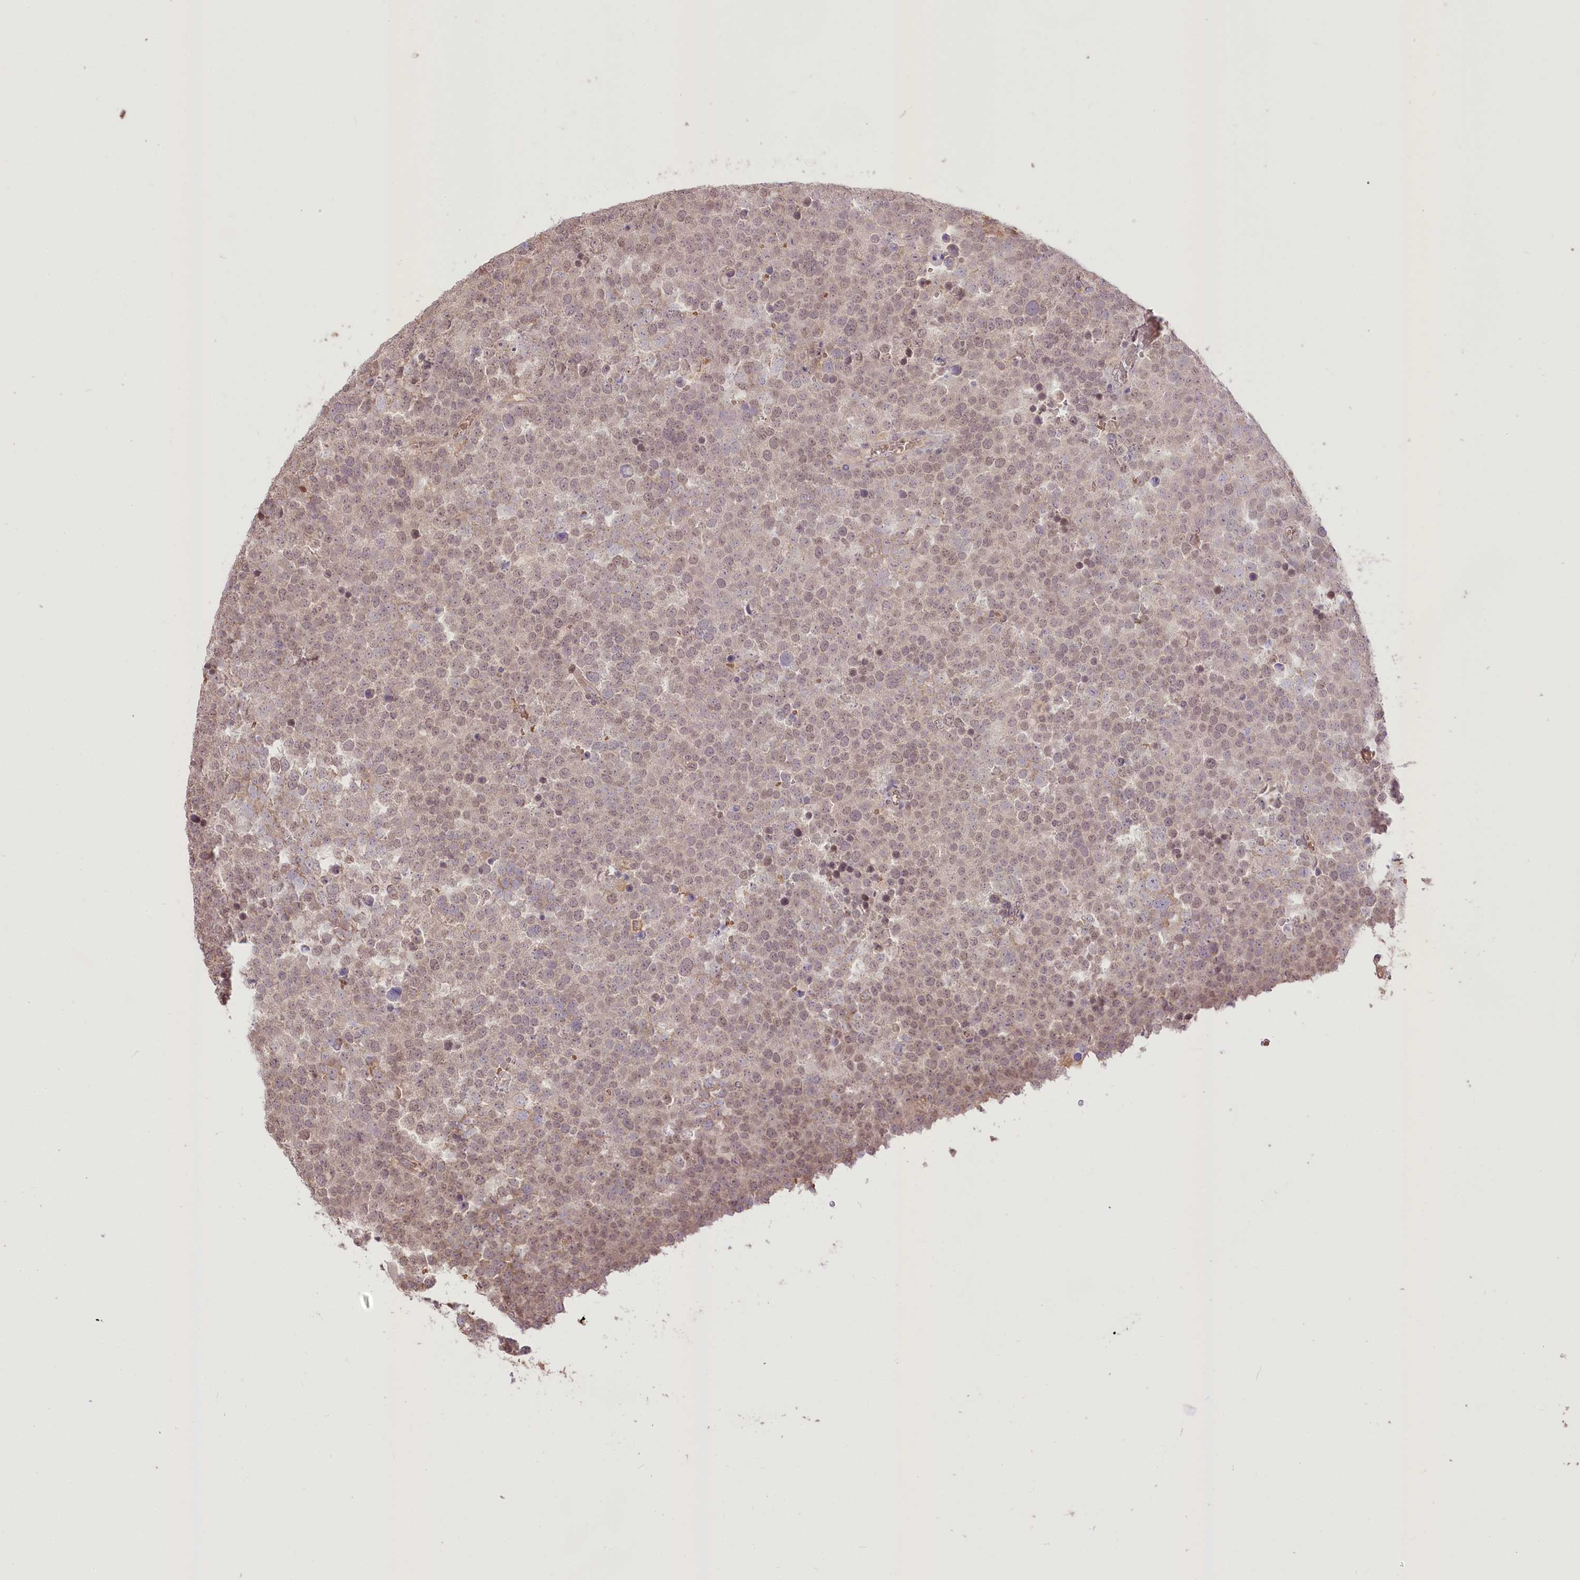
{"staining": {"intensity": "weak", "quantity": ">75%", "location": "cytoplasmic/membranous,nuclear"}, "tissue": "testis cancer", "cell_type": "Tumor cells", "image_type": "cancer", "snomed": [{"axis": "morphology", "description": "Seminoma, NOS"}, {"axis": "topography", "description": "Testis"}], "caption": "Tumor cells show low levels of weak cytoplasmic/membranous and nuclear staining in about >75% of cells in human testis cancer. The staining was performed using DAB (3,3'-diaminobenzidine), with brown indicating positive protein expression. Nuclei are stained blue with hematoxylin.", "gene": "R3HDM2", "patient": {"sex": "male", "age": 71}}